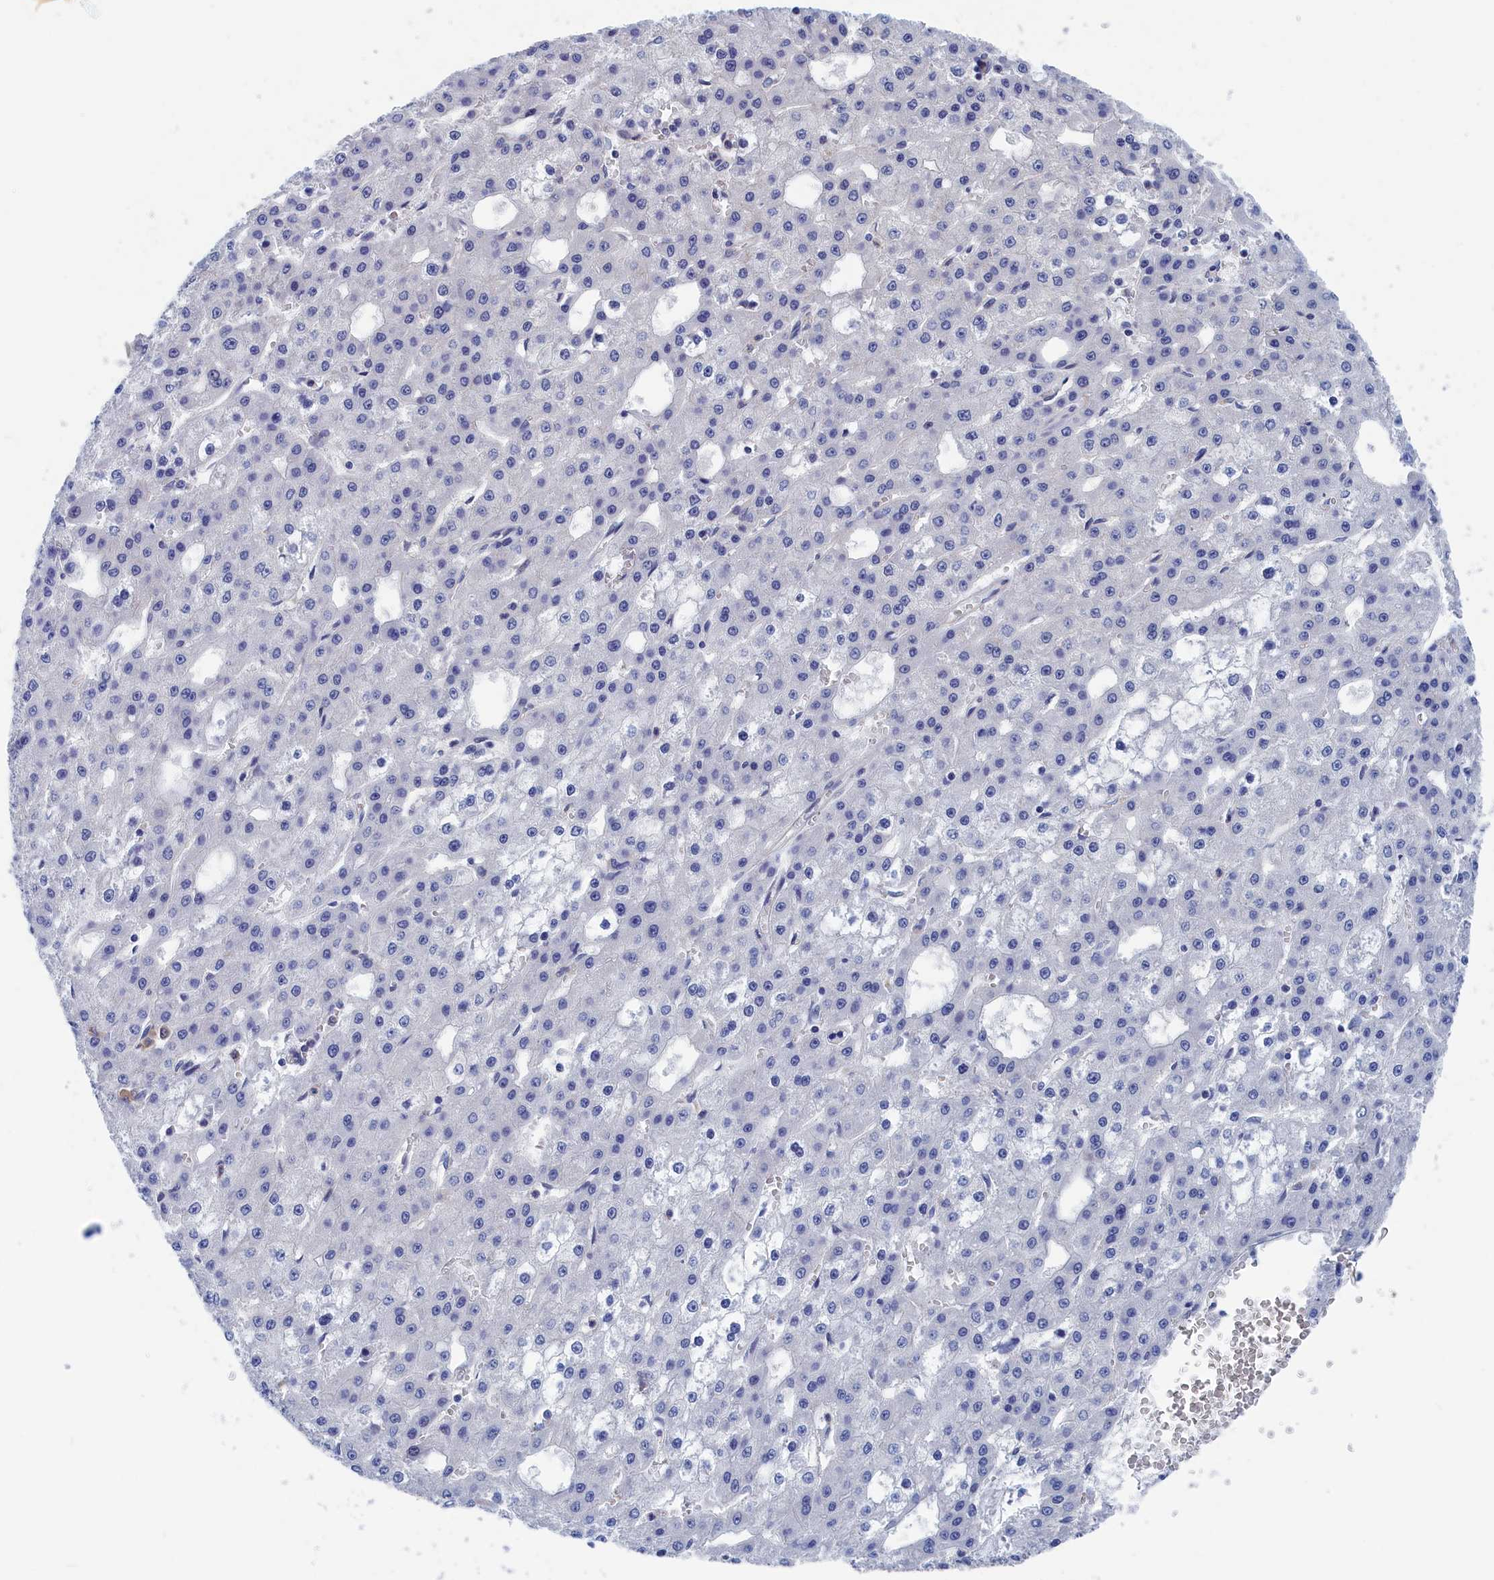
{"staining": {"intensity": "negative", "quantity": "none", "location": "none"}, "tissue": "liver cancer", "cell_type": "Tumor cells", "image_type": "cancer", "snomed": [{"axis": "morphology", "description": "Carcinoma, Hepatocellular, NOS"}, {"axis": "topography", "description": "Liver"}], "caption": "An image of liver cancer (hepatocellular carcinoma) stained for a protein shows no brown staining in tumor cells. Brightfield microscopy of IHC stained with DAB (brown) and hematoxylin (blue), captured at high magnification.", "gene": "MARCHF3", "patient": {"sex": "male", "age": 47}}